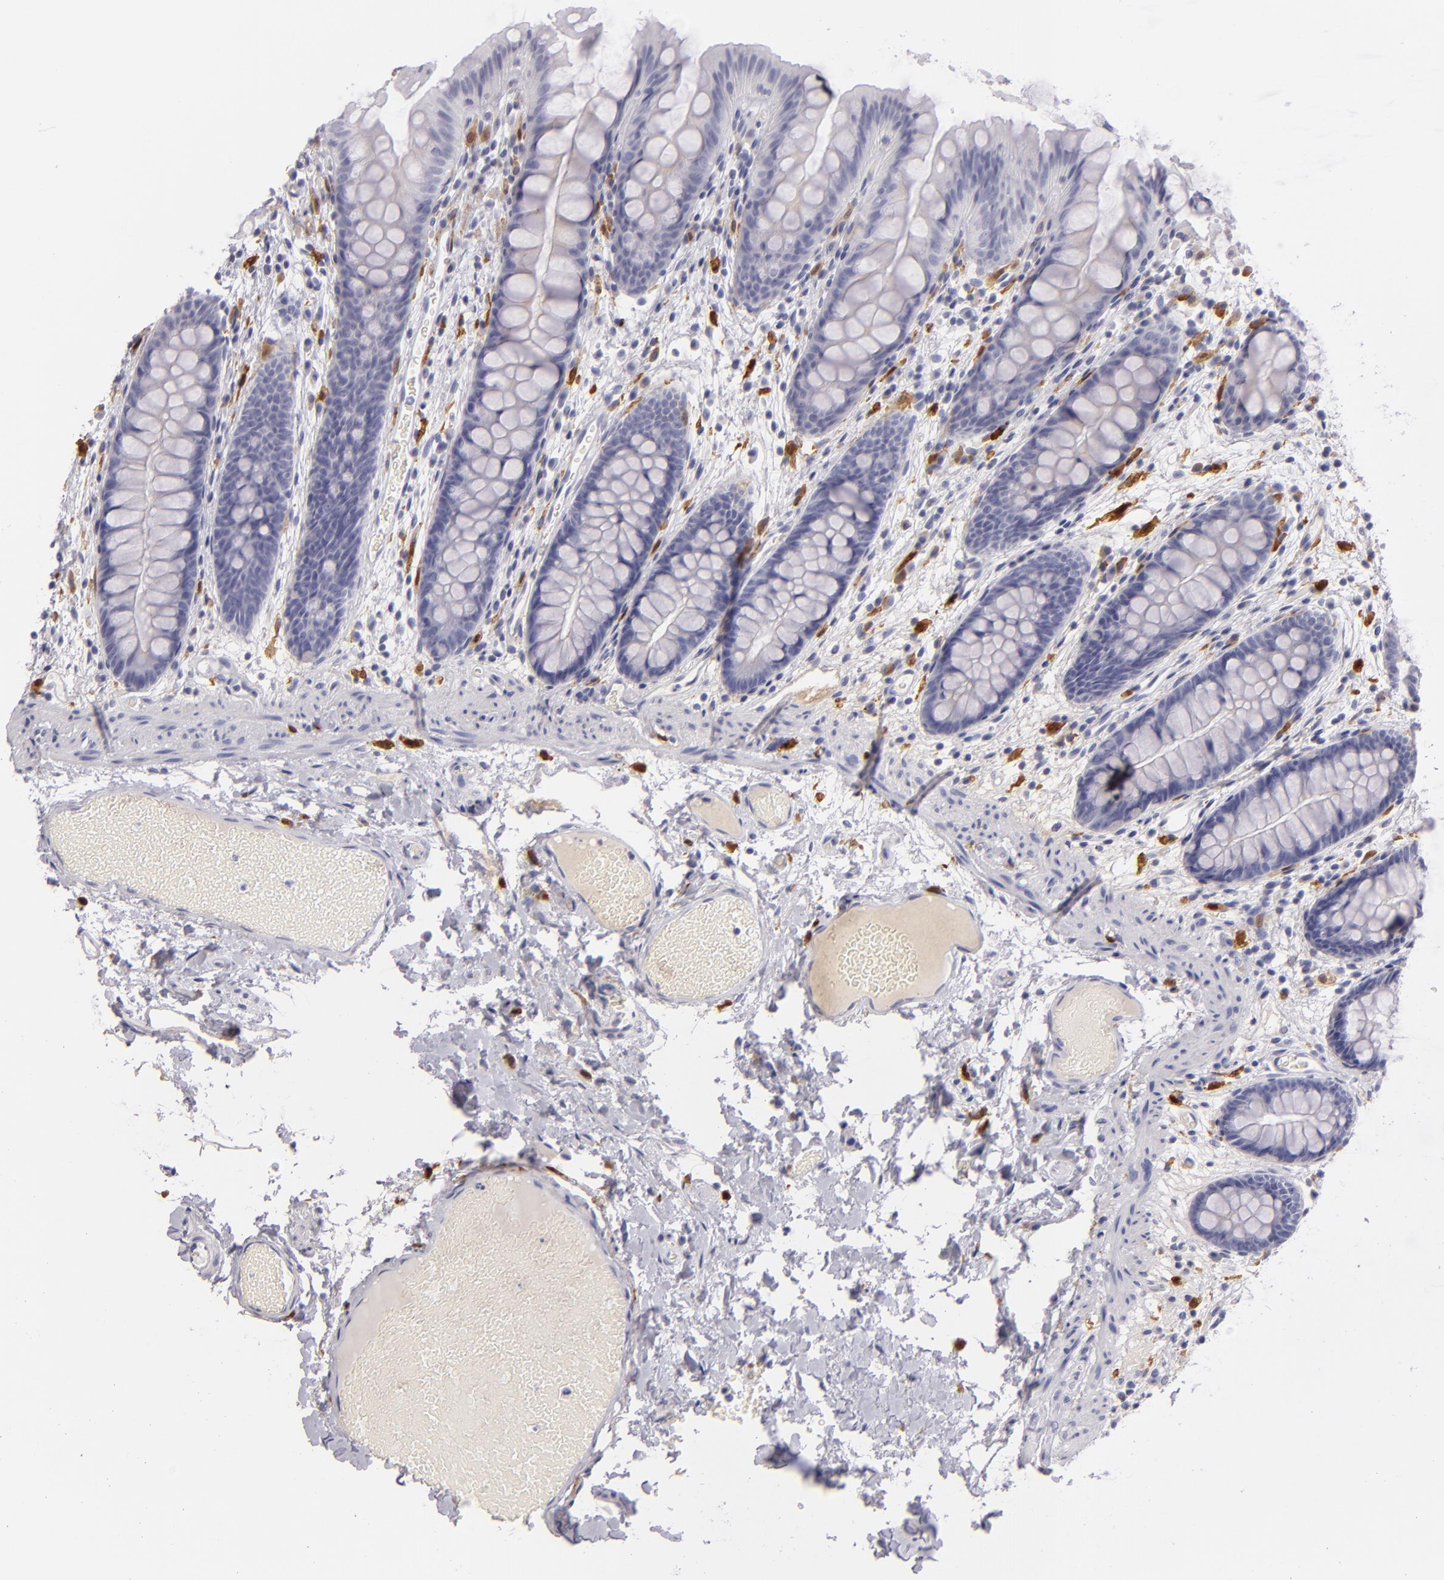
{"staining": {"intensity": "negative", "quantity": "none", "location": "none"}, "tissue": "colon", "cell_type": "Endothelial cells", "image_type": "normal", "snomed": [{"axis": "morphology", "description": "Normal tissue, NOS"}, {"axis": "topography", "description": "Smooth muscle"}, {"axis": "topography", "description": "Colon"}], "caption": "High power microscopy photomicrograph of an IHC histopathology image of normal colon, revealing no significant positivity in endothelial cells.", "gene": "F13A1", "patient": {"sex": "male", "age": 67}}